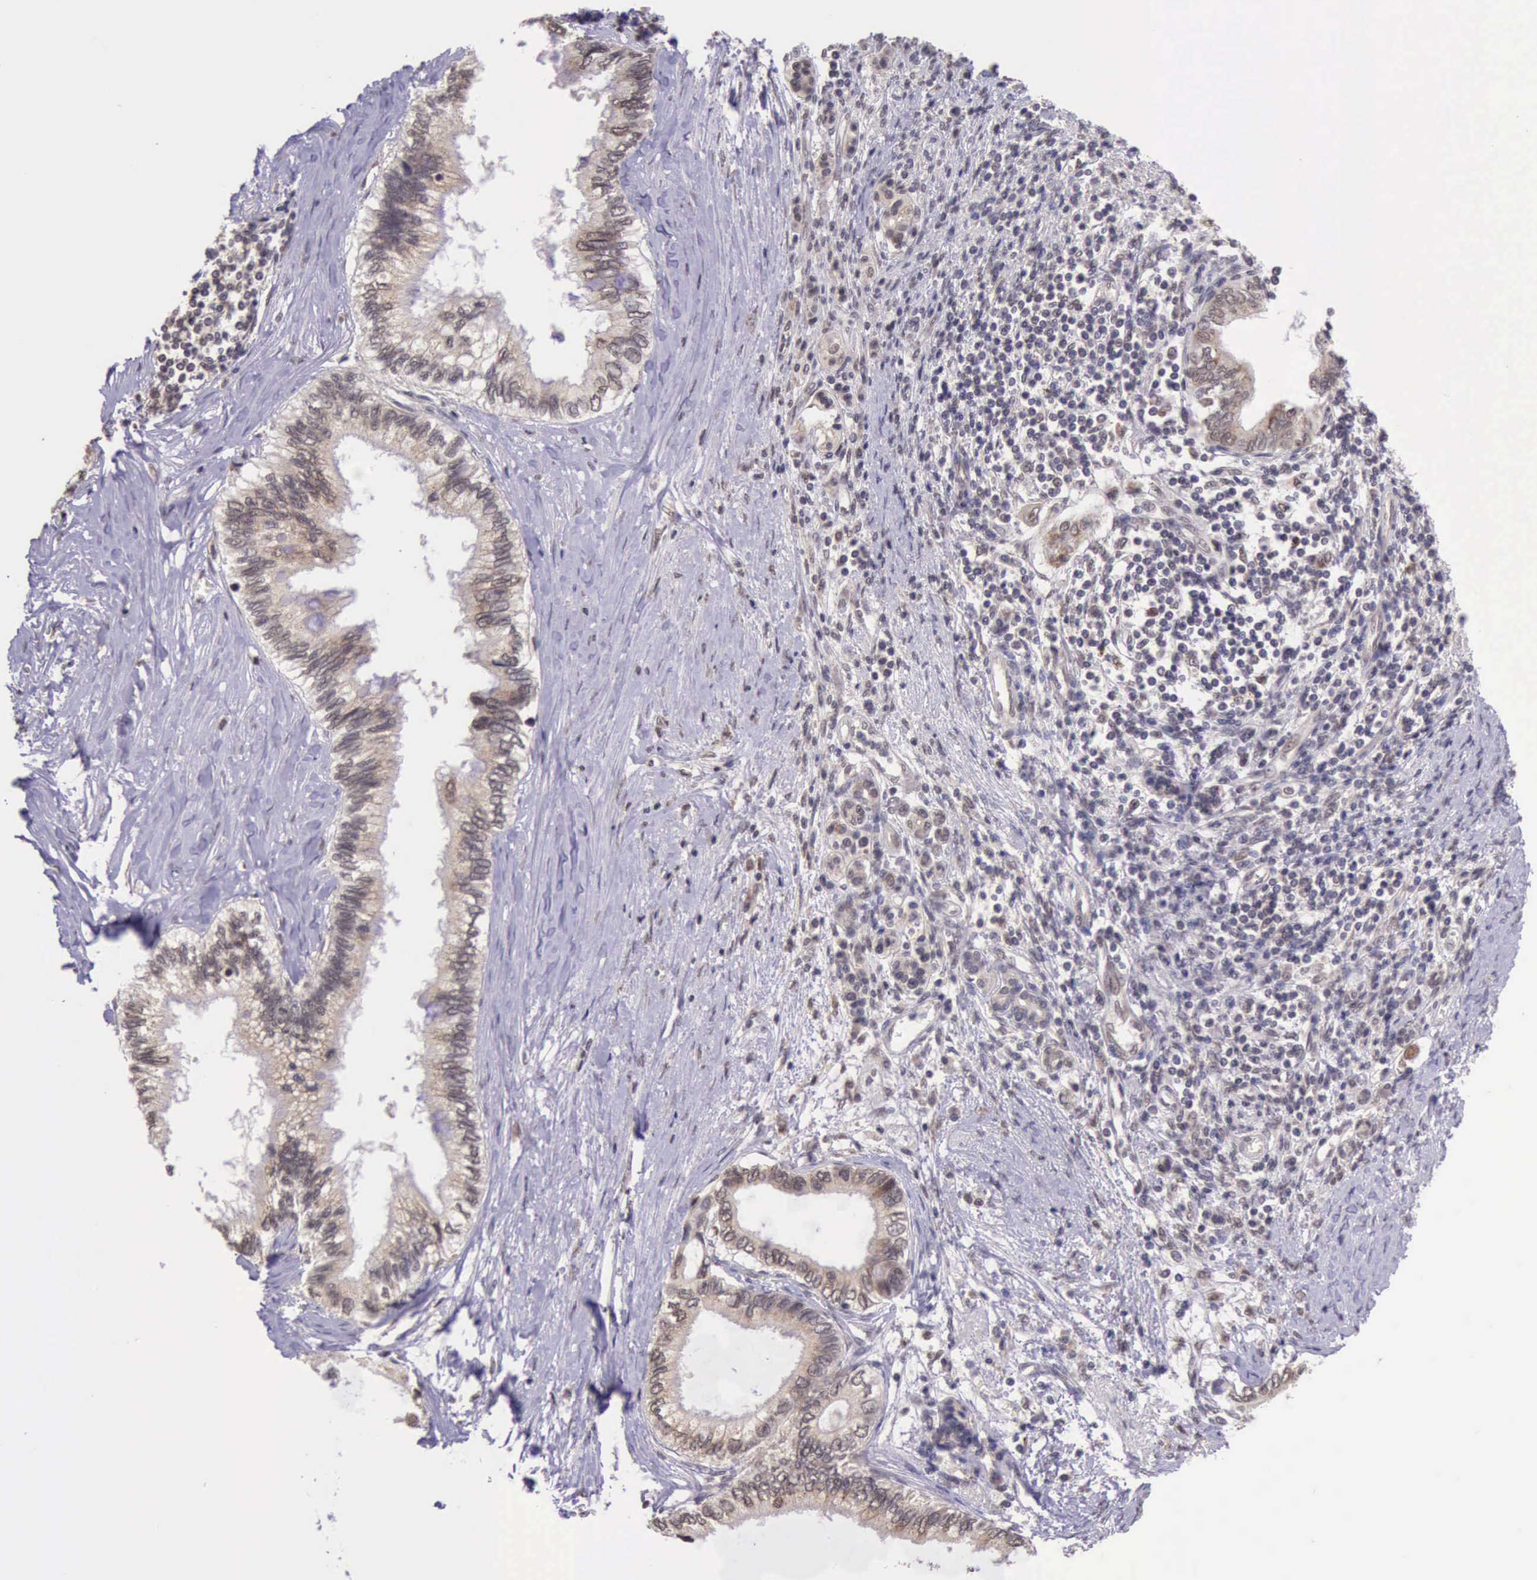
{"staining": {"intensity": "moderate", "quantity": ">75%", "location": "cytoplasmic/membranous,nuclear"}, "tissue": "pancreatic cancer", "cell_type": "Tumor cells", "image_type": "cancer", "snomed": [{"axis": "morphology", "description": "Adenocarcinoma, NOS"}, {"axis": "topography", "description": "Pancreas"}], "caption": "Pancreatic cancer stained with a protein marker reveals moderate staining in tumor cells.", "gene": "PRPF39", "patient": {"sex": "female", "age": 66}}